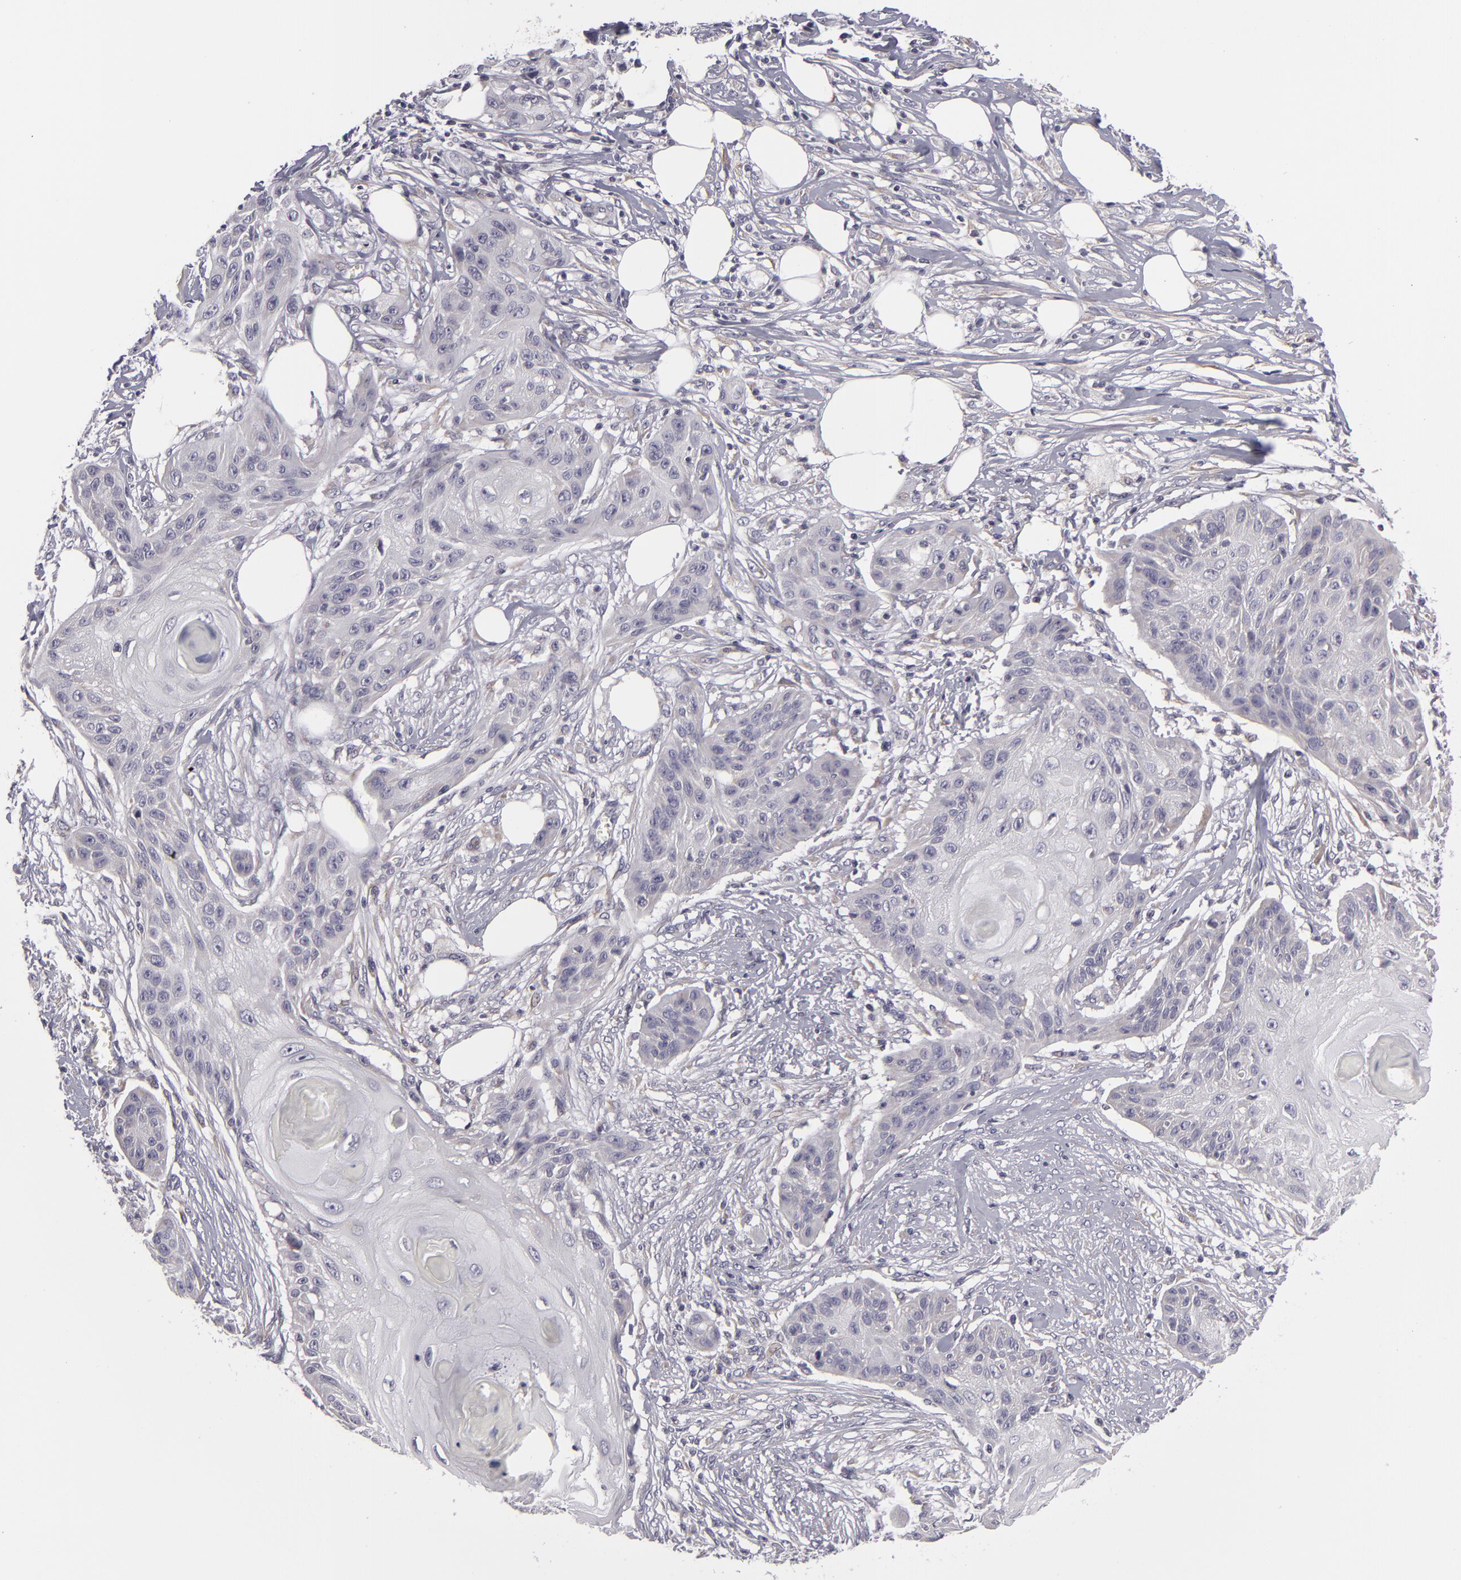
{"staining": {"intensity": "weak", "quantity": "<25%", "location": "cytoplasmic/membranous"}, "tissue": "skin cancer", "cell_type": "Tumor cells", "image_type": "cancer", "snomed": [{"axis": "morphology", "description": "Squamous cell carcinoma, NOS"}, {"axis": "topography", "description": "Skin"}], "caption": "Squamous cell carcinoma (skin) was stained to show a protein in brown. There is no significant positivity in tumor cells.", "gene": "ATP2B3", "patient": {"sex": "female", "age": 88}}